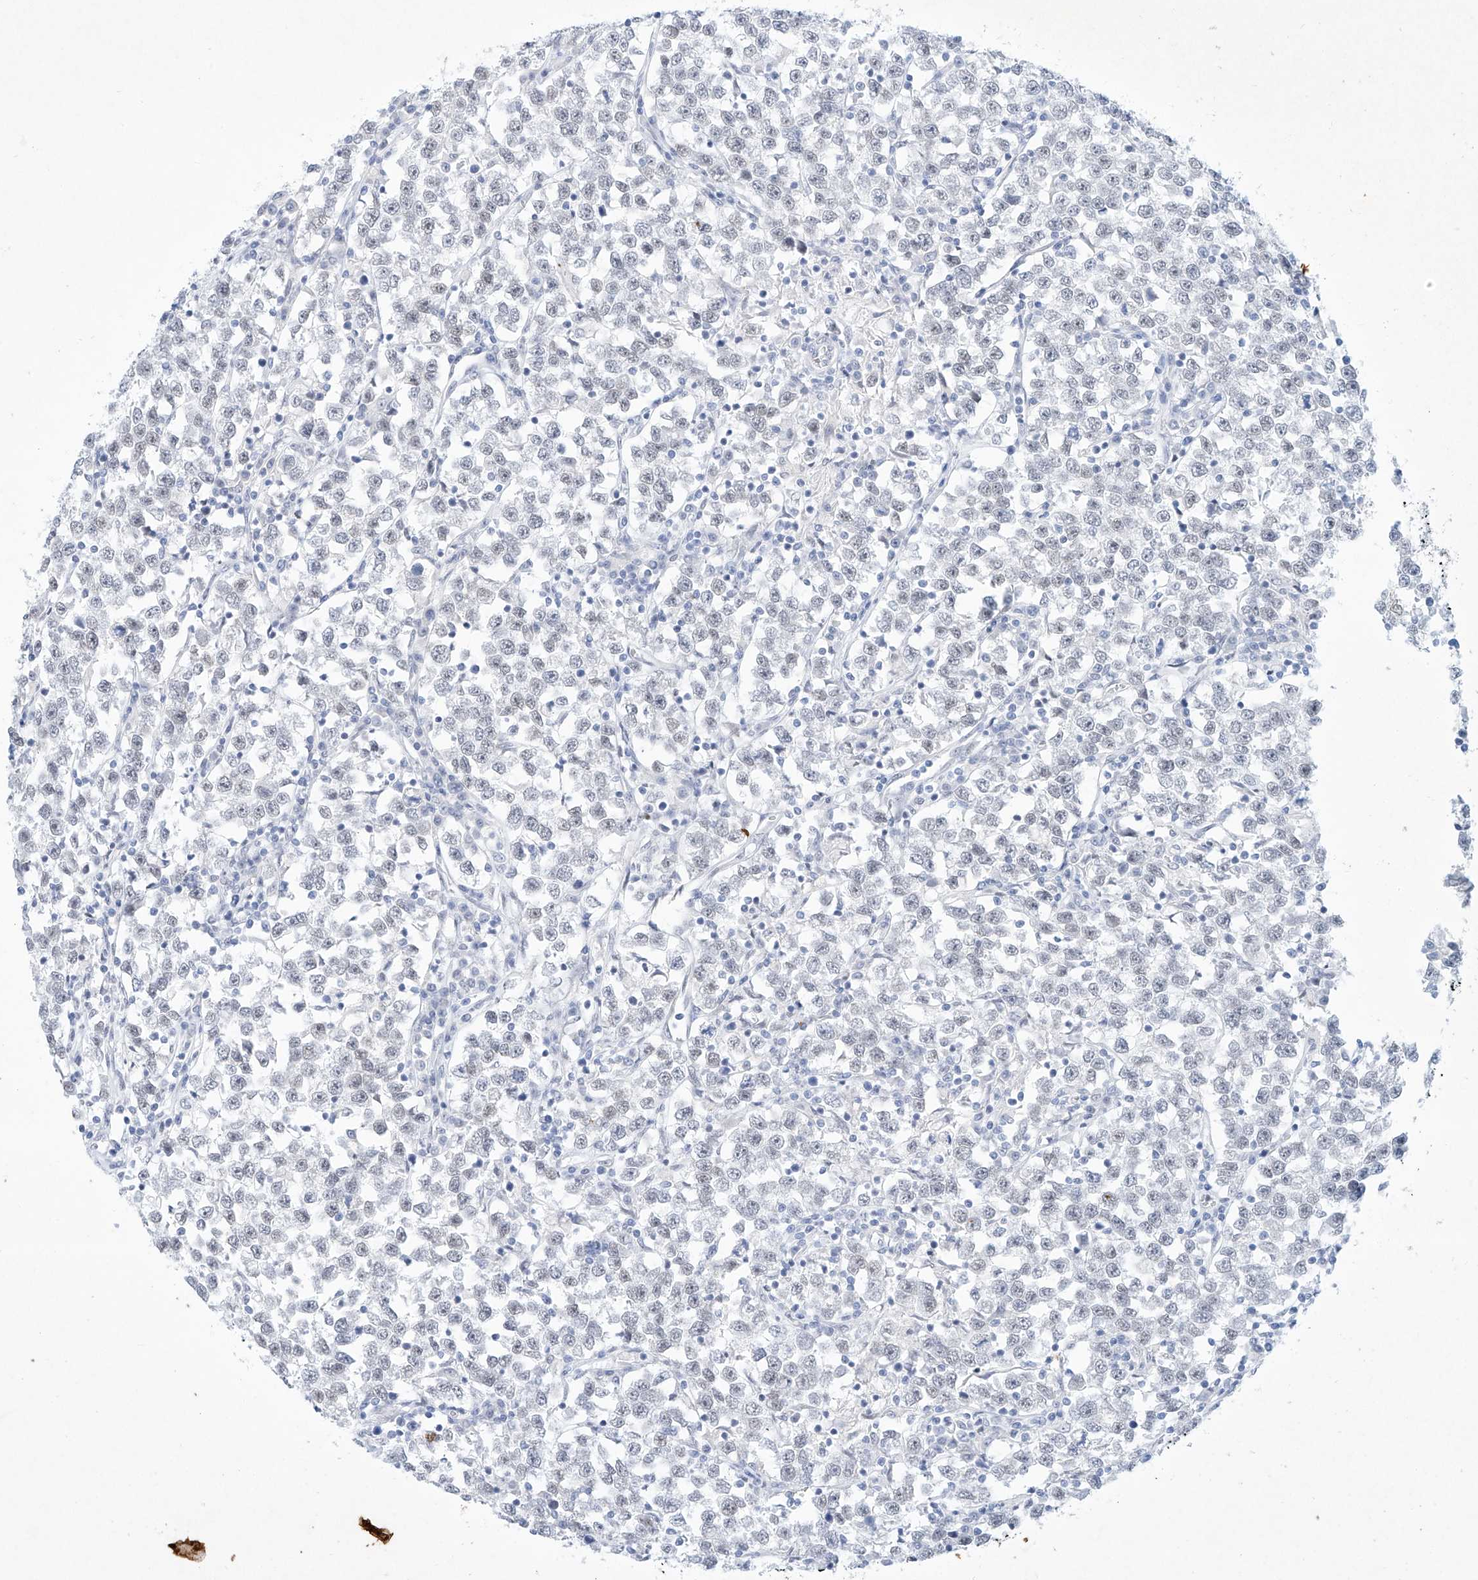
{"staining": {"intensity": "negative", "quantity": "none", "location": "none"}, "tissue": "testis cancer", "cell_type": "Tumor cells", "image_type": "cancer", "snomed": [{"axis": "morphology", "description": "Normal tissue, NOS"}, {"axis": "morphology", "description": "Seminoma, NOS"}, {"axis": "topography", "description": "Testis"}], "caption": "Immunohistochemical staining of testis seminoma shows no significant positivity in tumor cells.", "gene": "REEP2", "patient": {"sex": "male", "age": 43}}